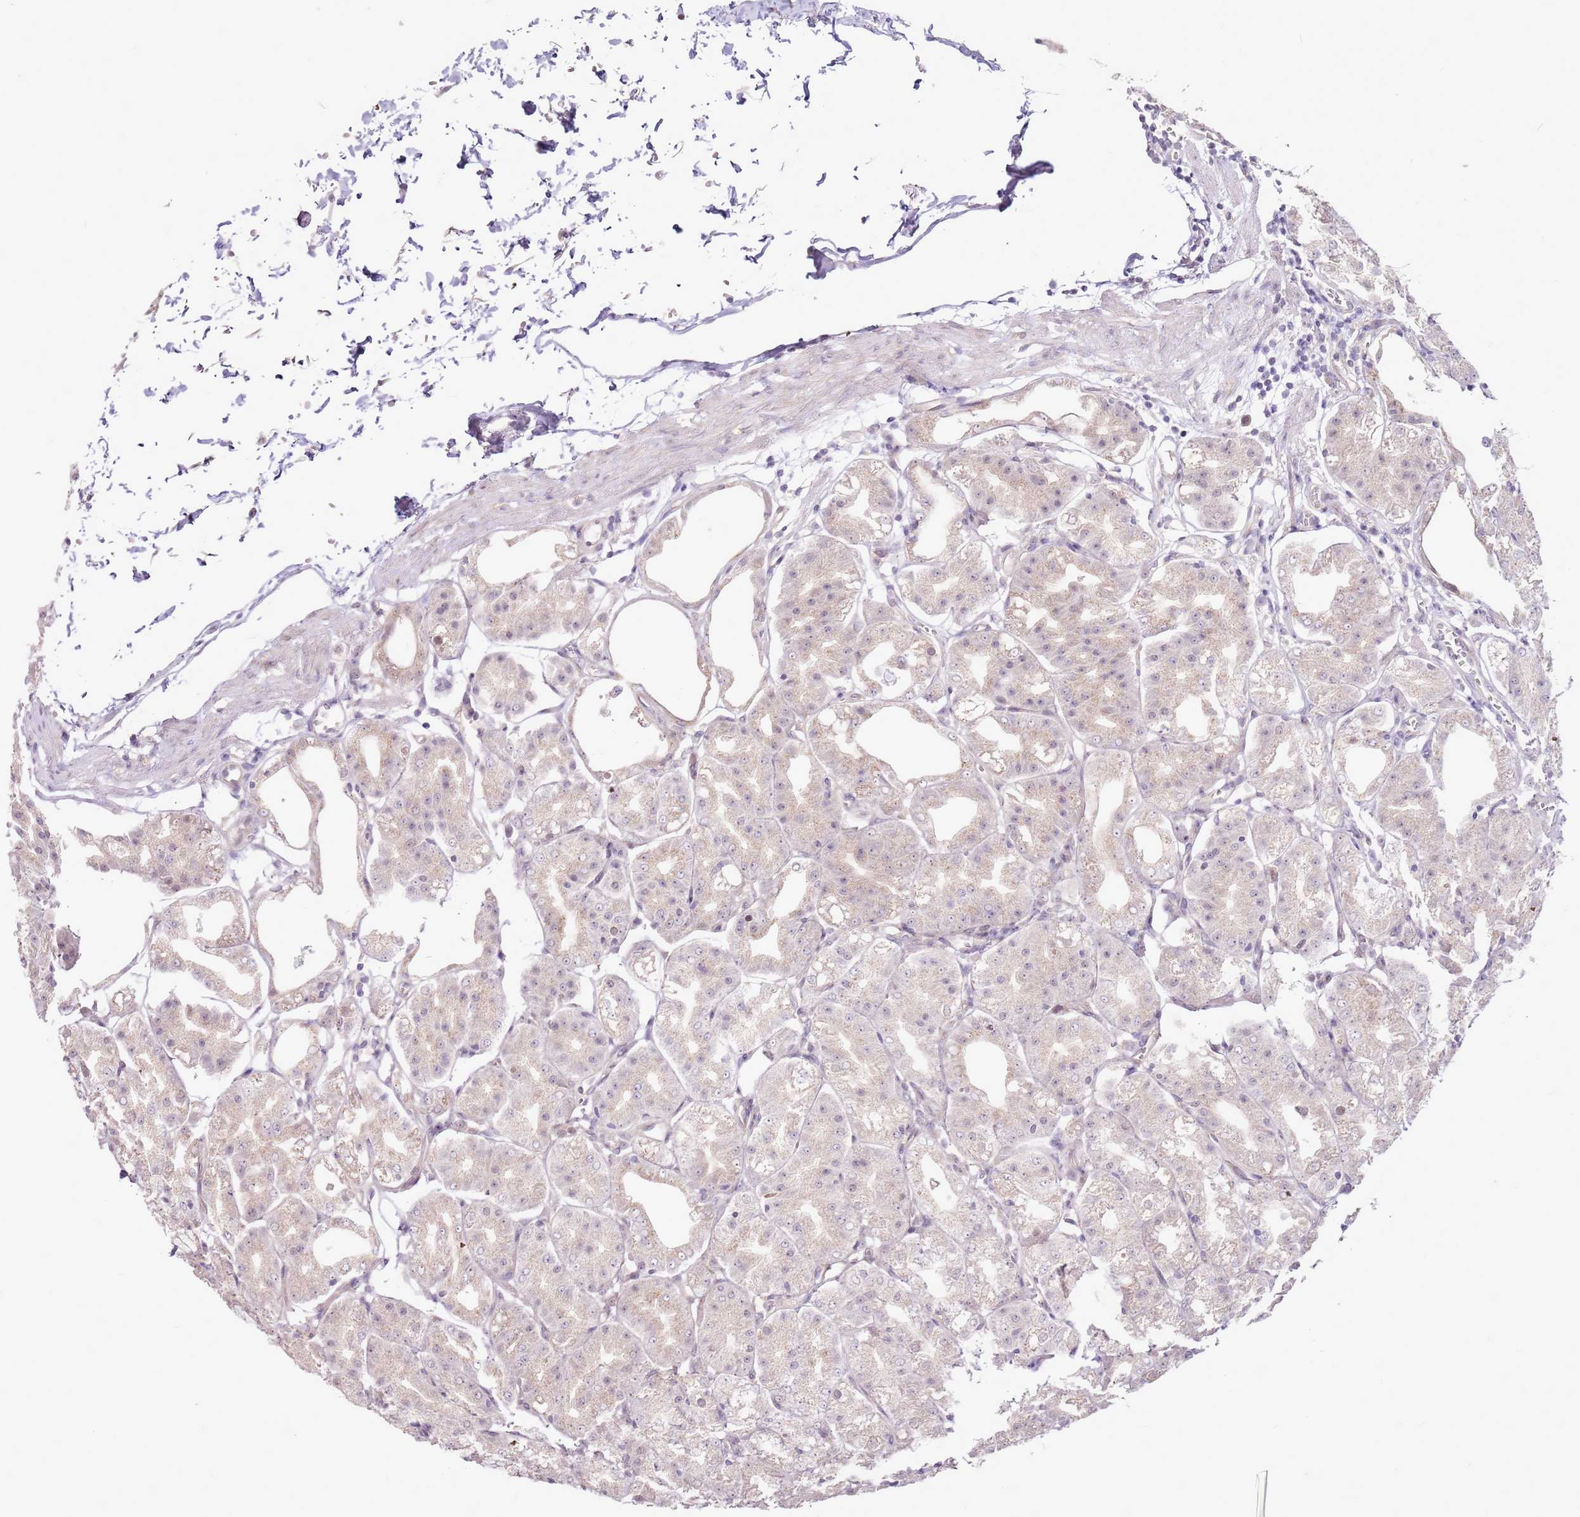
{"staining": {"intensity": "weak", "quantity": "25%-75%", "location": "cytoplasmic/membranous,nuclear"}, "tissue": "stomach", "cell_type": "Glandular cells", "image_type": "normal", "snomed": [{"axis": "morphology", "description": "Normal tissue, NOS"}, {"axis": "topography", "description": "Stomach, lower"}], "caption": "Human stomach stained with a brown dye exhibits weak cytoplasmic/membranous,nuclear positive positivity in approximately 25%-75% of glandular cells.", "gene": "UGGT2", "patient": {"sex": "male", "age": 71}}